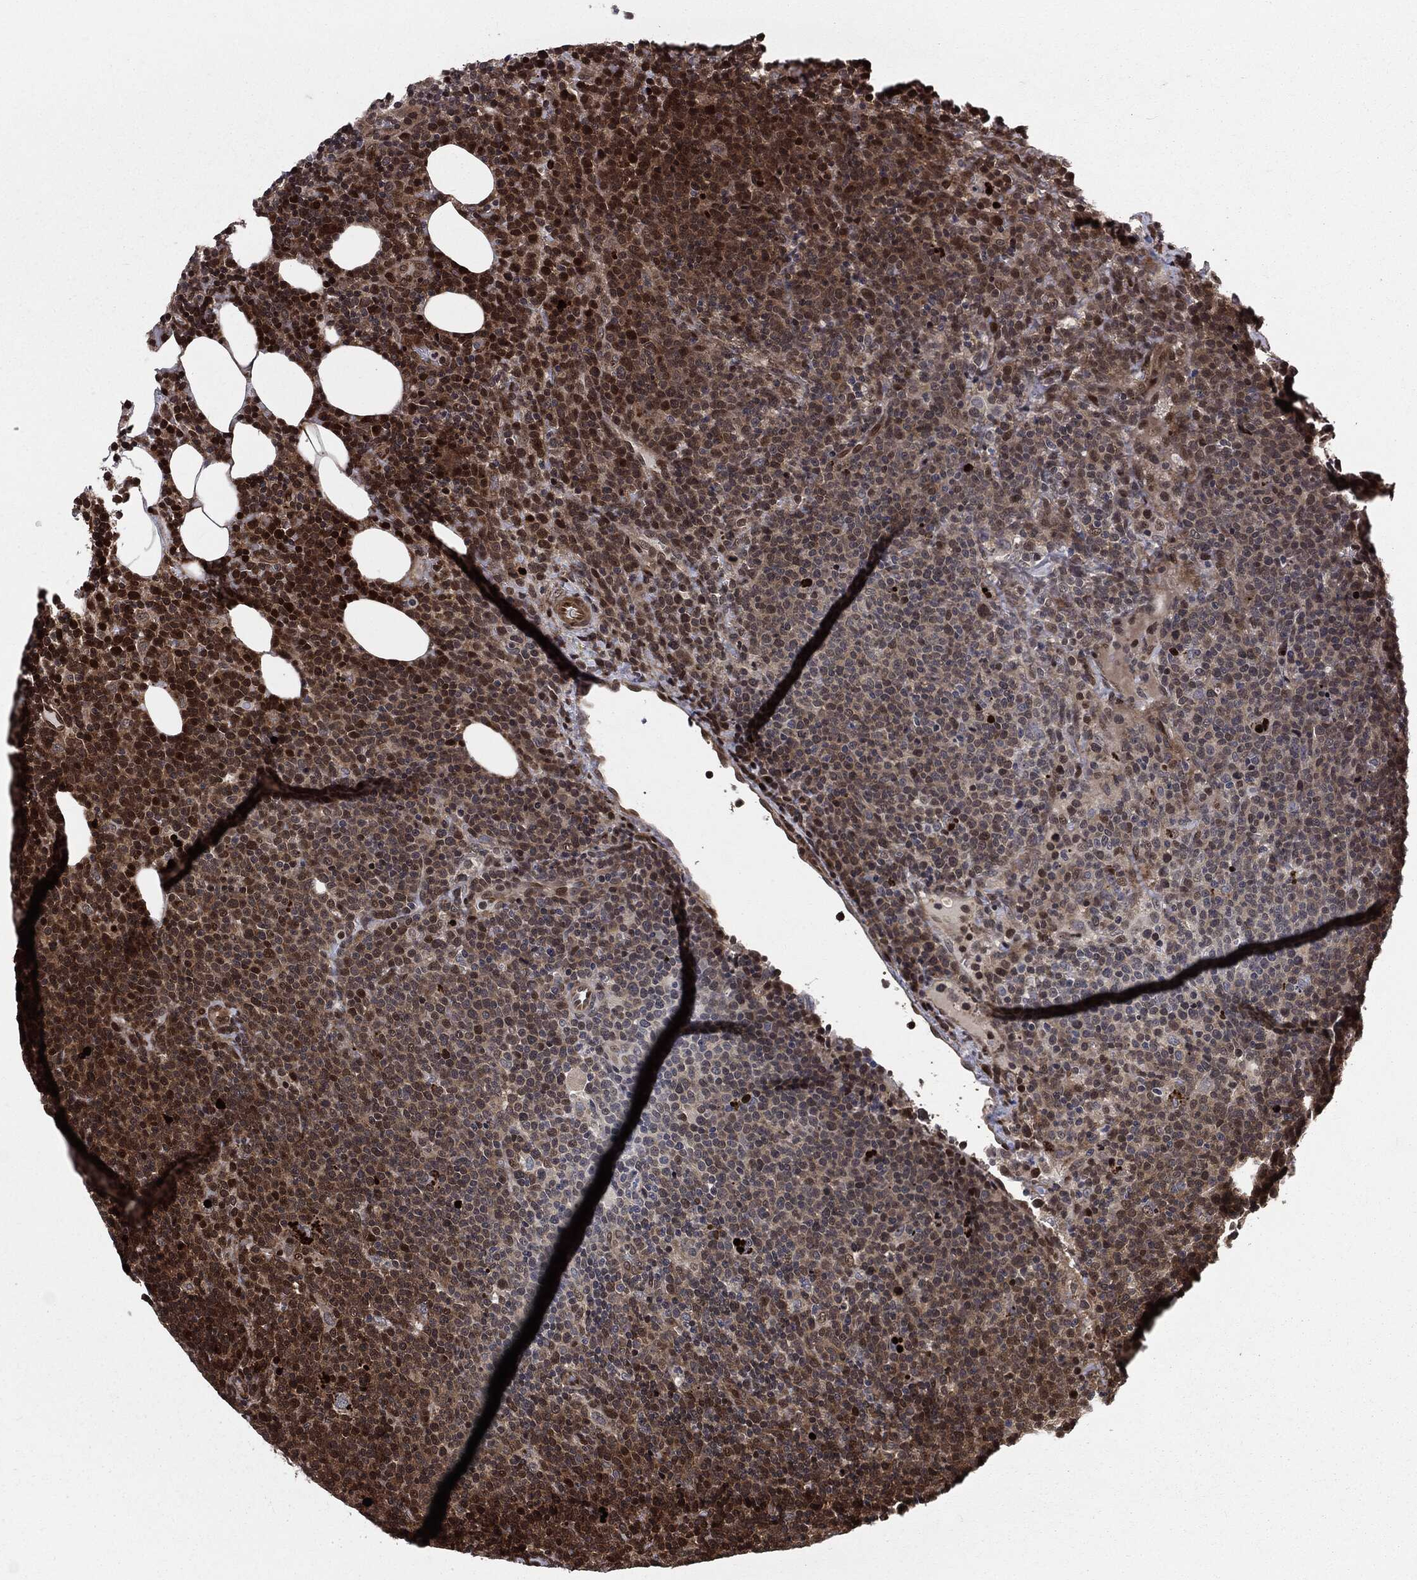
{"staining": {"intensity": "strong", "quantity": "25%-75%", "location": "cytoplasmic/membranous,nuclear"}, "tissue": "lymphoma", "cell_type": "Tumor cells", "image_type": "cancer", "snomed": [{"axis": "morphology", "description": "Malignant lymphoma, non-Hodgkin's type, High grade"}, {"axis": "topography", "description": "Lymph node"}], "caption": "Immunohistochemistry (IHC) (DAB) staining of lymphoma reveals strong cytoplasmic/membranous and nuclear protein positivity in about 25%-75% of tumor cells.", "gene": "SMAD4", "patient": {"sex": "male", "age": 61}}